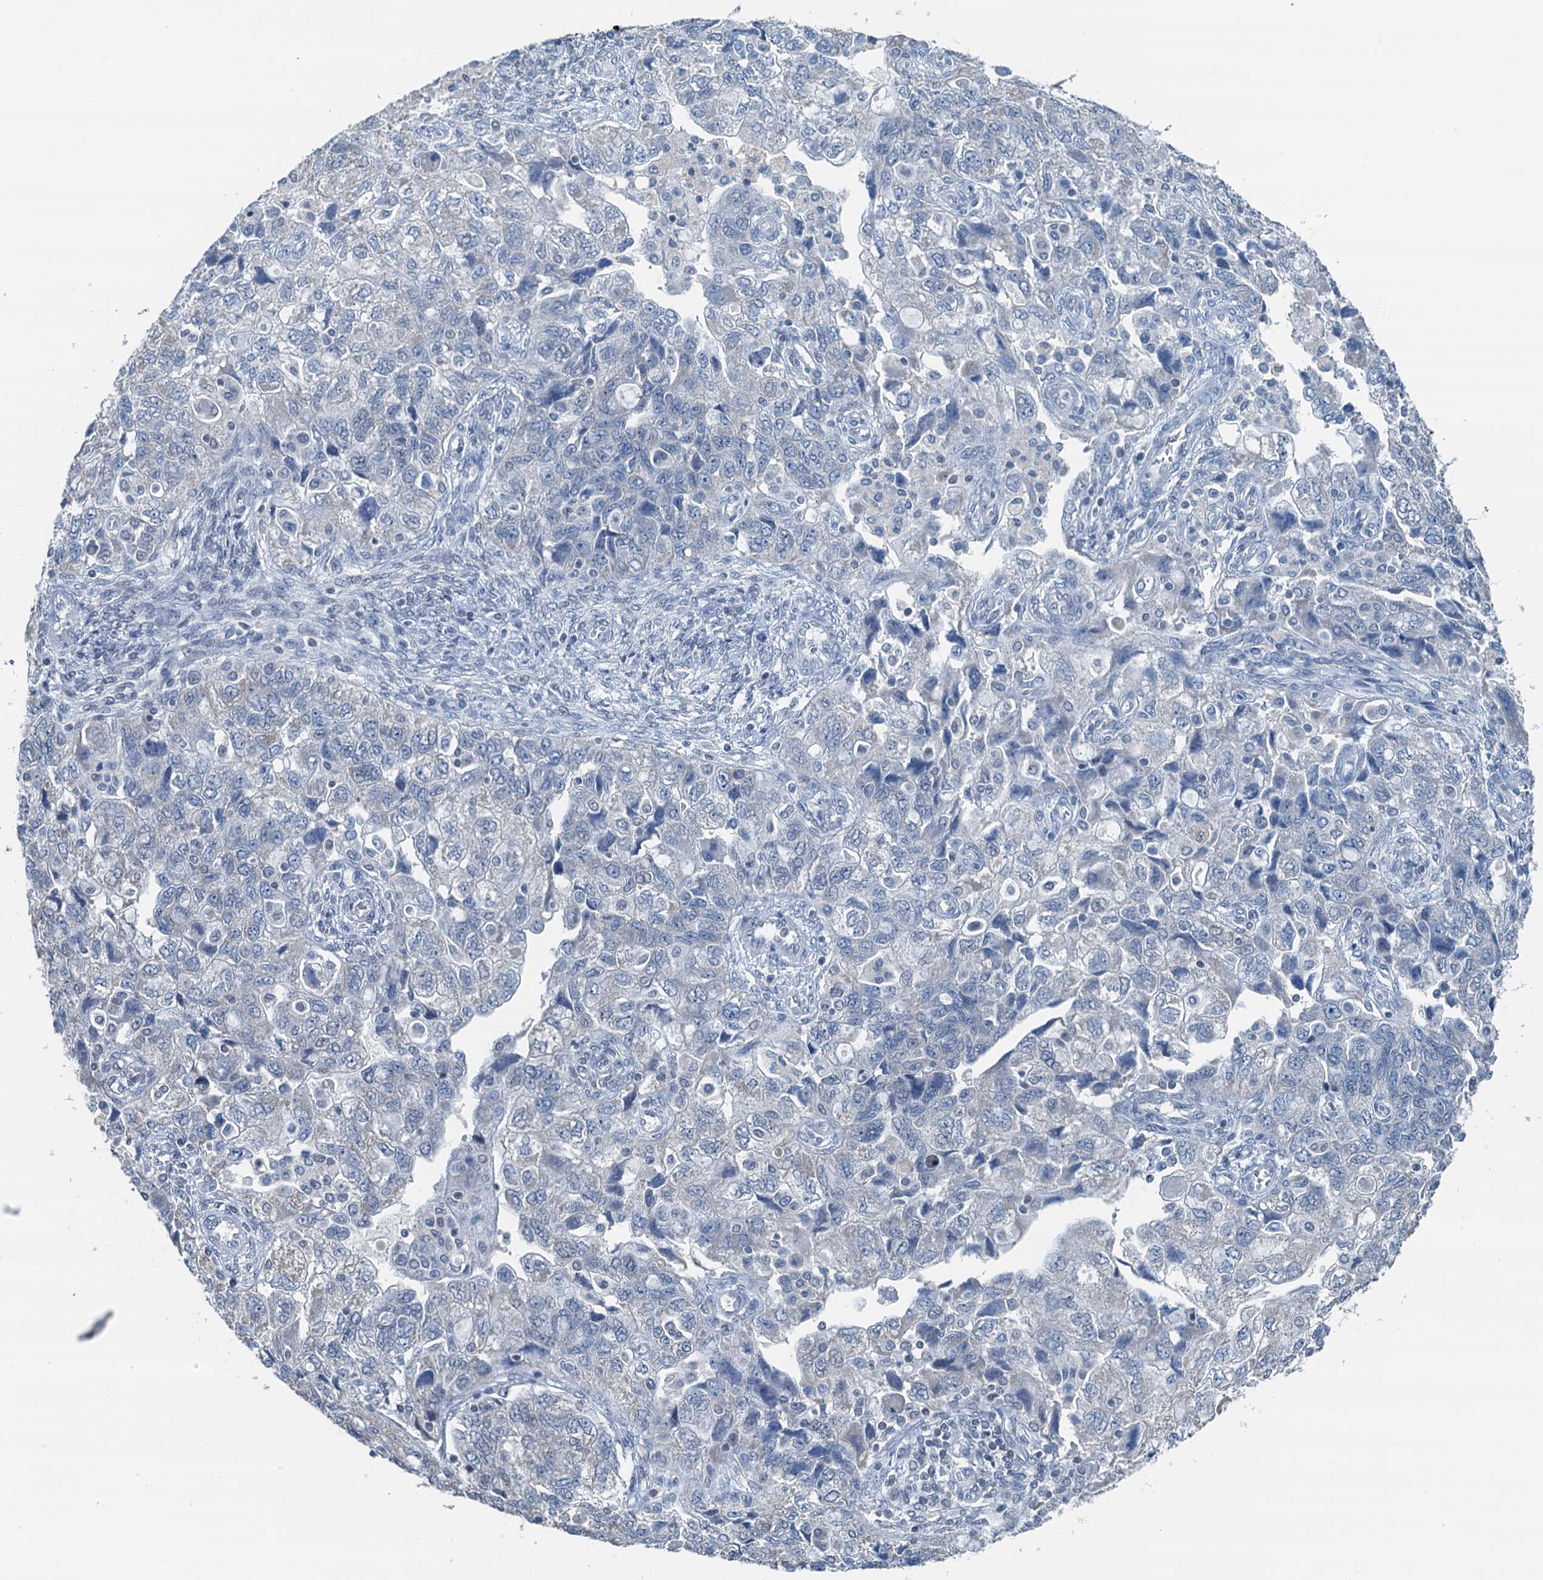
{"staining": {"intensity": "negative", "quantity": "none", "location": "none"}, "tissue": "ovarian cancer", "cell_type": "Tumor cells", "image_type": "cancer", "snomed": [{"axis": "morphology", "description": "Carcinoma, NOS"}, {"axis": "morphology", "description": "Cystadenocarcinoma, serous, NOS"}, {"axis": "topography", "description": "Ovary"}], "caption": "Ovarian serous cystadenocarcinoma stained for a protein using immunohistochemistry shows no staining tumor cells.", "gene": "C11orf54", "patient": {"sex": "female", "age": 69}}